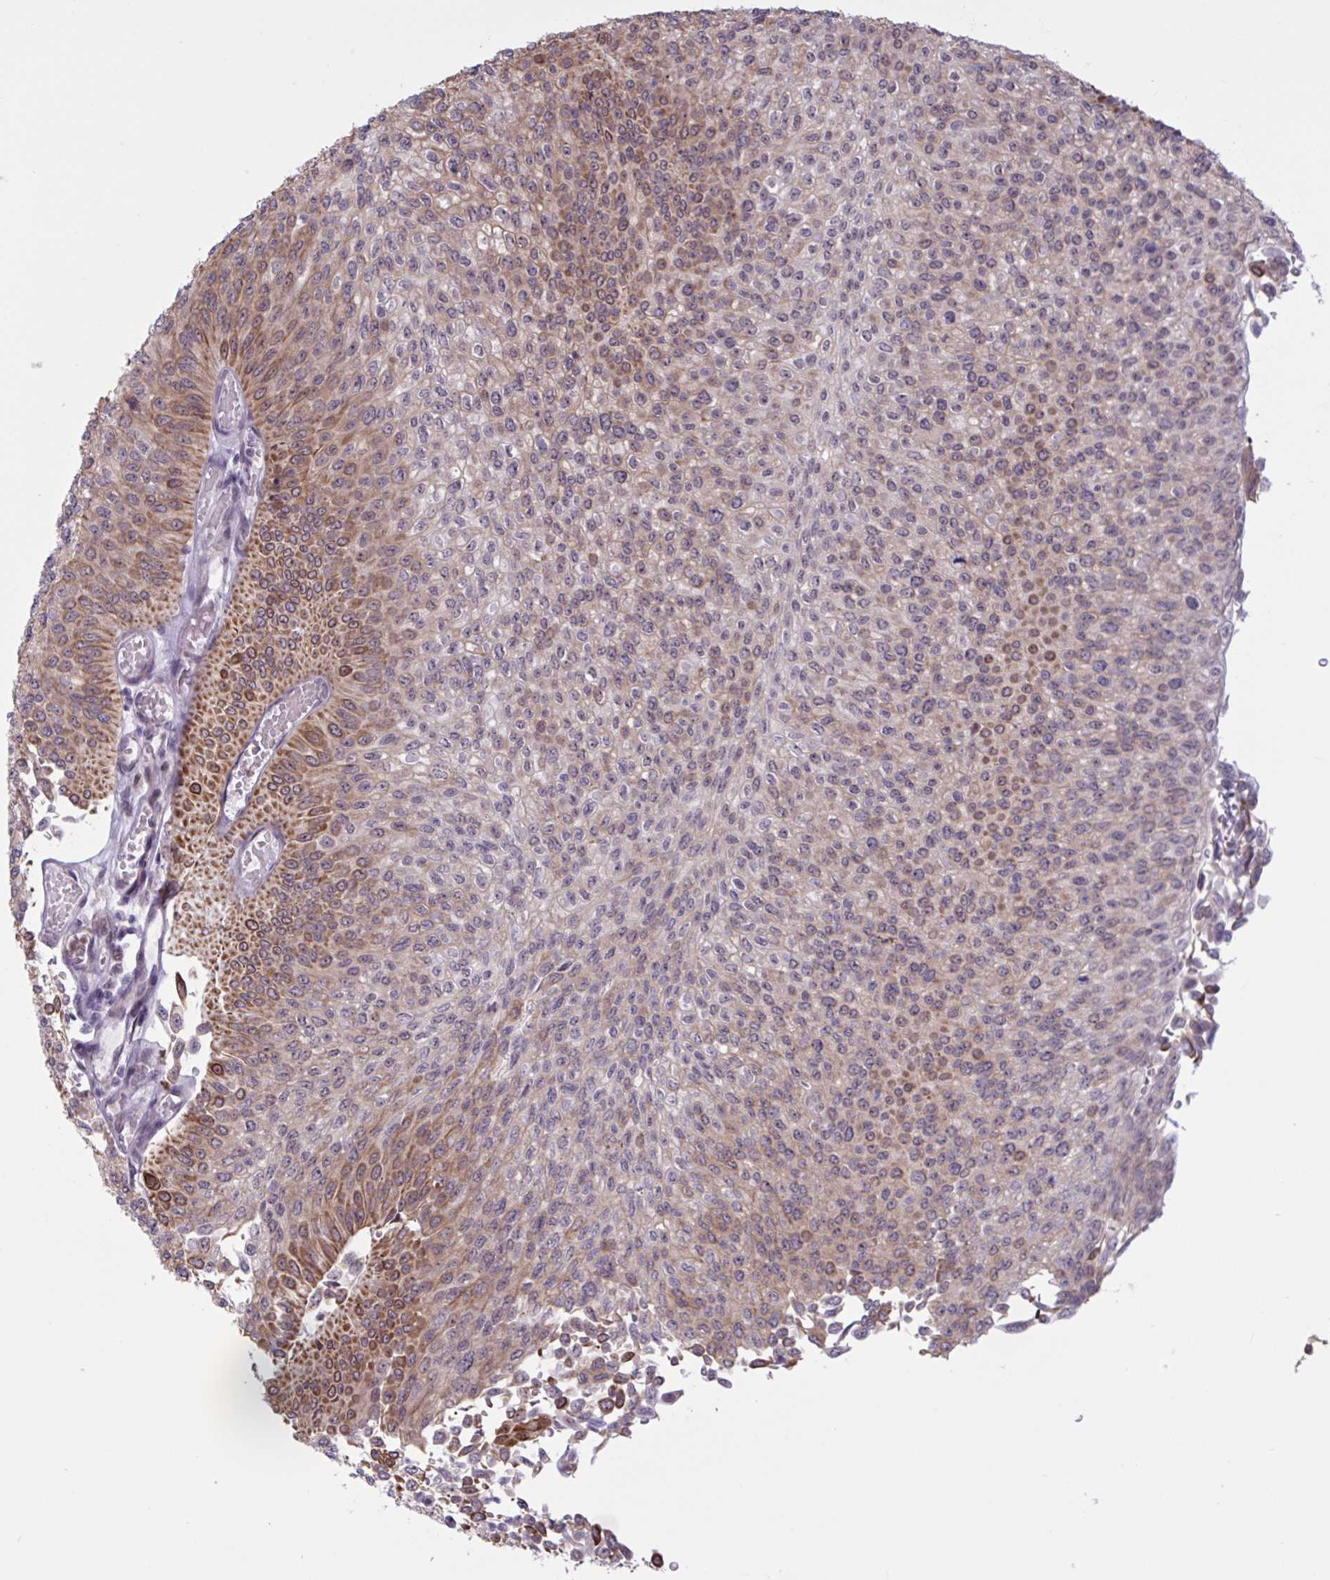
{"staining": {"intensity": "moderate", "quantity": "25%-75%", "location": "cytoplasmic/membranous"}, "tissue": "urothelial cancer", "cell_type": "Tumor cells", "image_type": "cancer", "snomed": [{"axis": "morphology", "description": "Urothelial carcinoma, NOS"}, {"axis": "topography", "description": "Urinary bladder"}], "caption": "Immunohistochemistry (IHC) histopathology image of human transitional cell carcinoma stained for a protein (brown), which shows medium levels of moderate cytoplasmic/membranous positivity in approximately 25%-75% of tumor cells.", "gene": "PRMT6", "patient": {"sex": "male", "age": 59}}